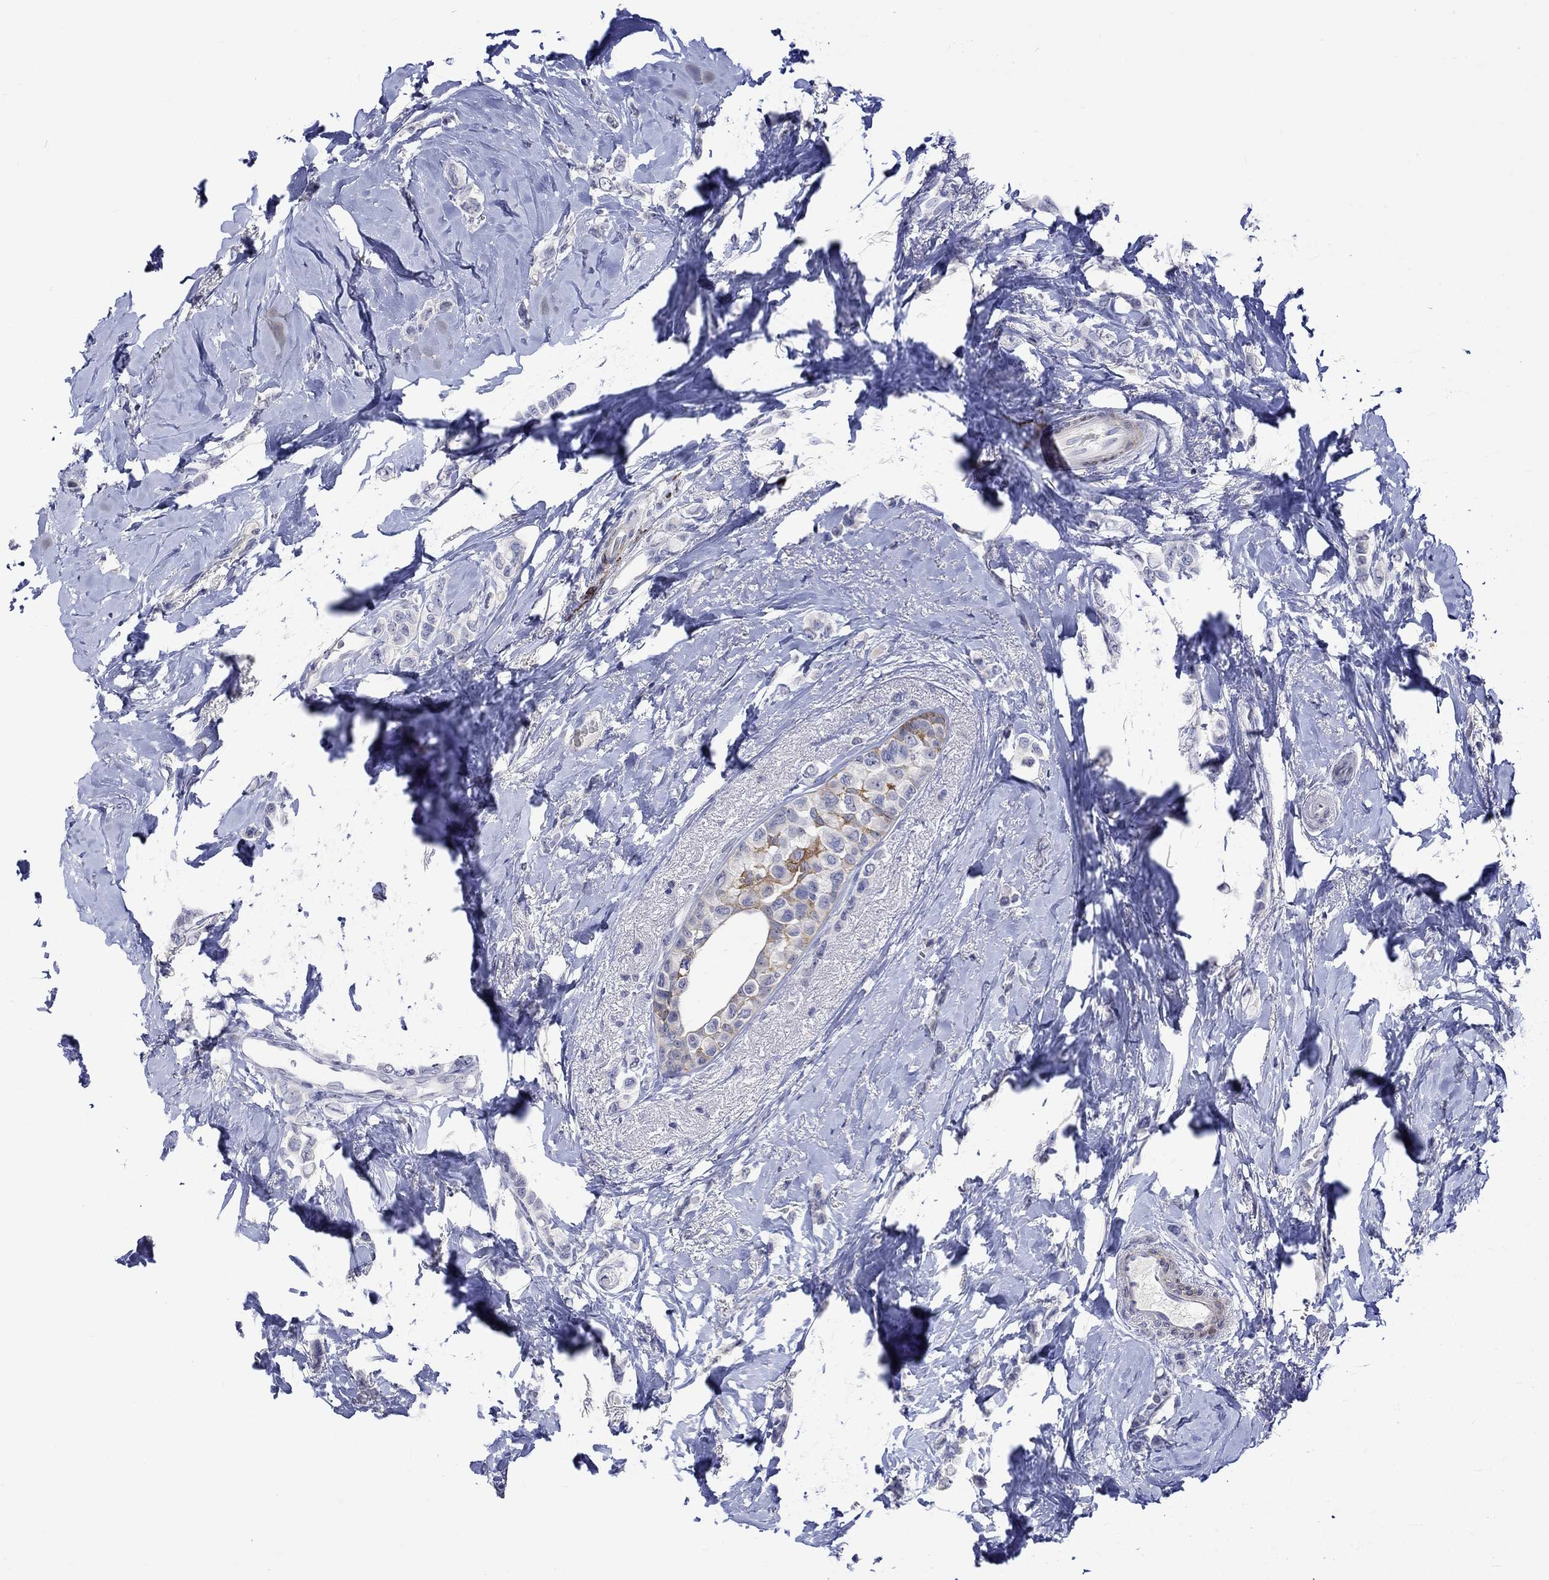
{"staining": {"intensity": "moderate", "quantity": "<25%", "location": "cytoplasmic/membranous"}, "tissue": "breast cancer", "cell_type": "Tumor cells", "image_type": "cancer", "snomed": [{"axis": "morphology", "description": "Lobular carcinoma"}, {"axis": "topography", "description": "Breast"}], "caption": "DAB (3,3'-diaminobenzidine) immunohistochemical staining of human lobular carcinoma (breast) exhibits moderate cytoplasmic/membranous protein expression in about <25% of tumor cells.", "gene": "CRYAB", "patient": {"sex": "female", "age": 66}}